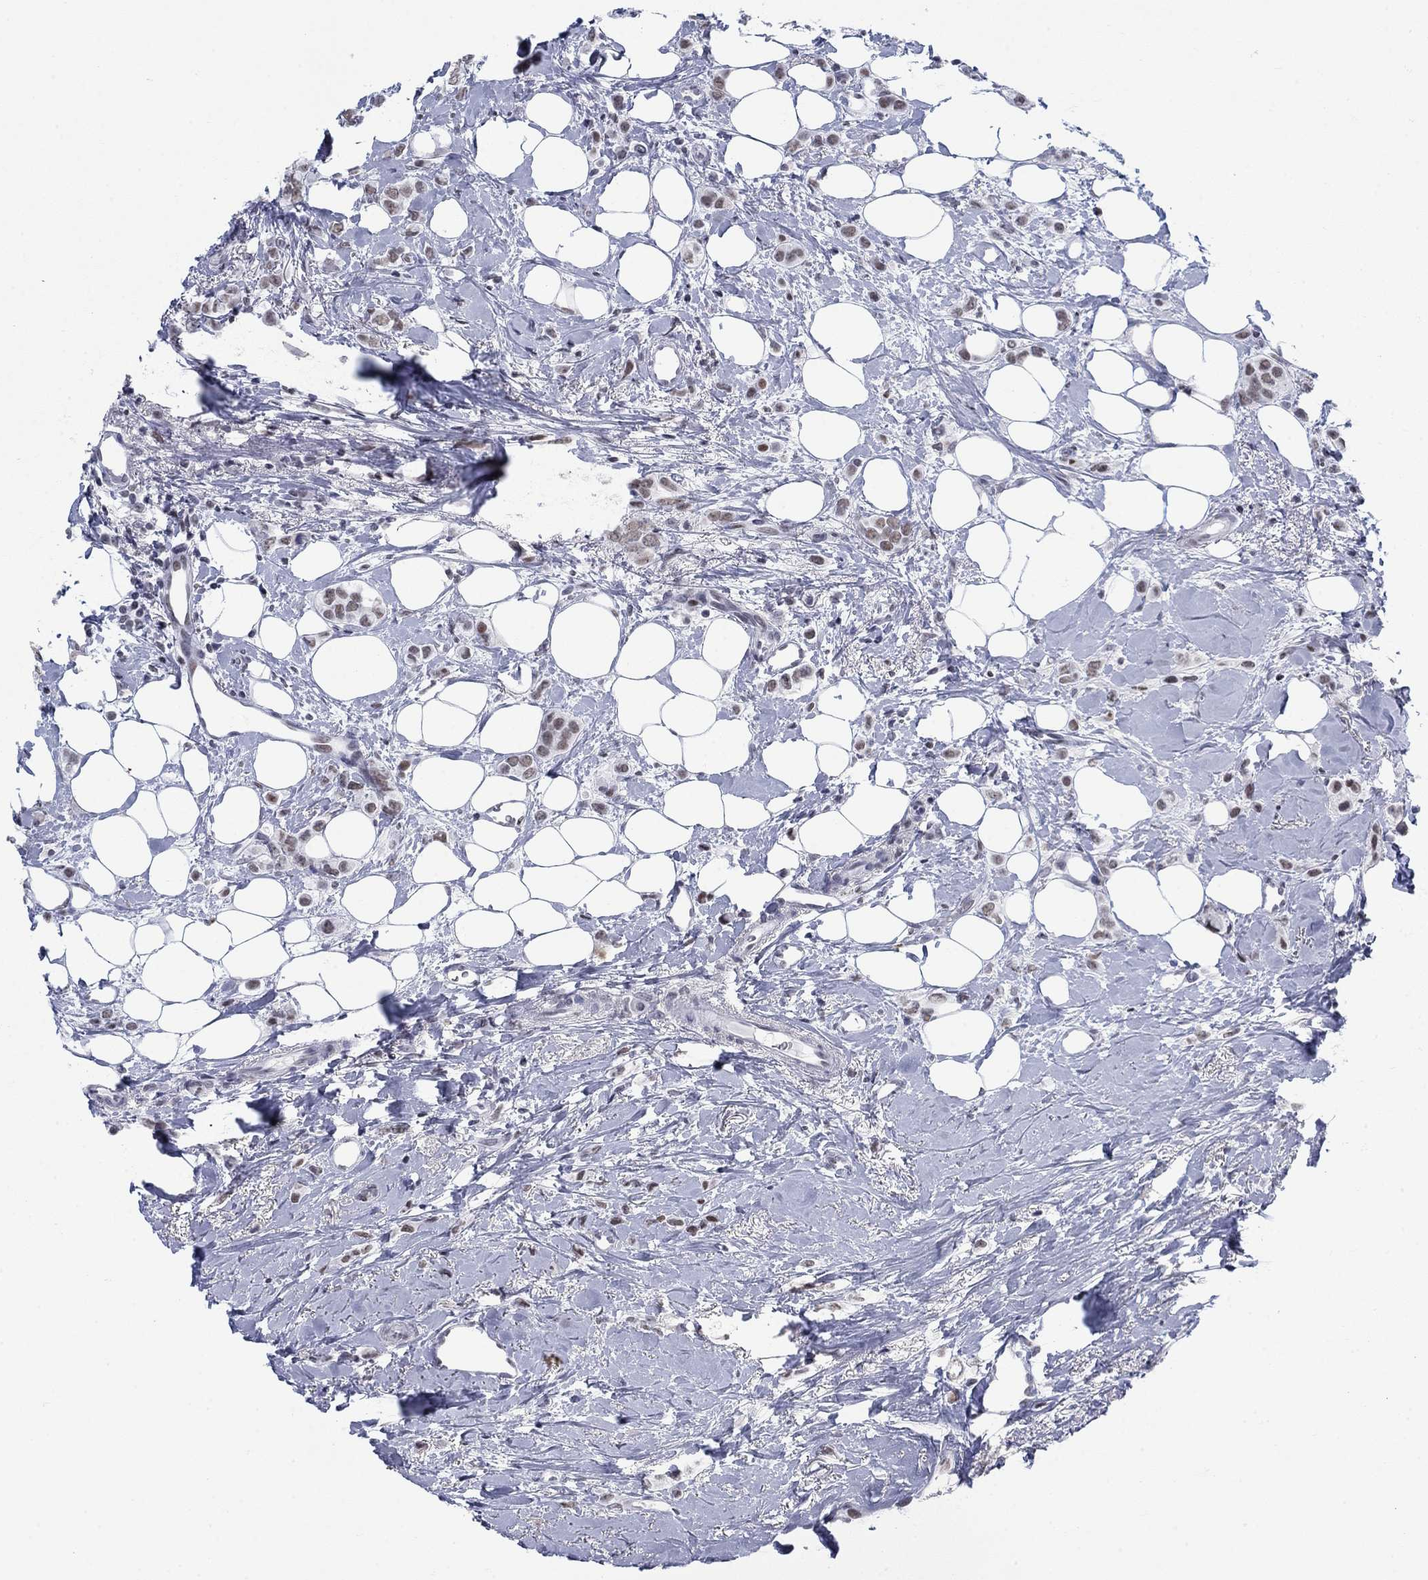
{"staining": {"intensity": "weak", "quantity": "<25%", "location": "nuclear"}, "tissue": "breast cancer", "cell_type": "Tumor cells", "image_type": "cancer", "snomed": [{"axis": "morphology", "description": "Lobular carcinoma"}, {"axis": "topography", "description": "Breast"}], "caption": "Protein analysis of breast lobular carcinoma reveals no significant positivity in tumor cells. (Brightfield microscopy of DAB (3,3'-diaminobenzidine) immunohistochemistry at high magnification).", "gene": "NPAS3", "patient": {"sex": "female", "age": 66}}